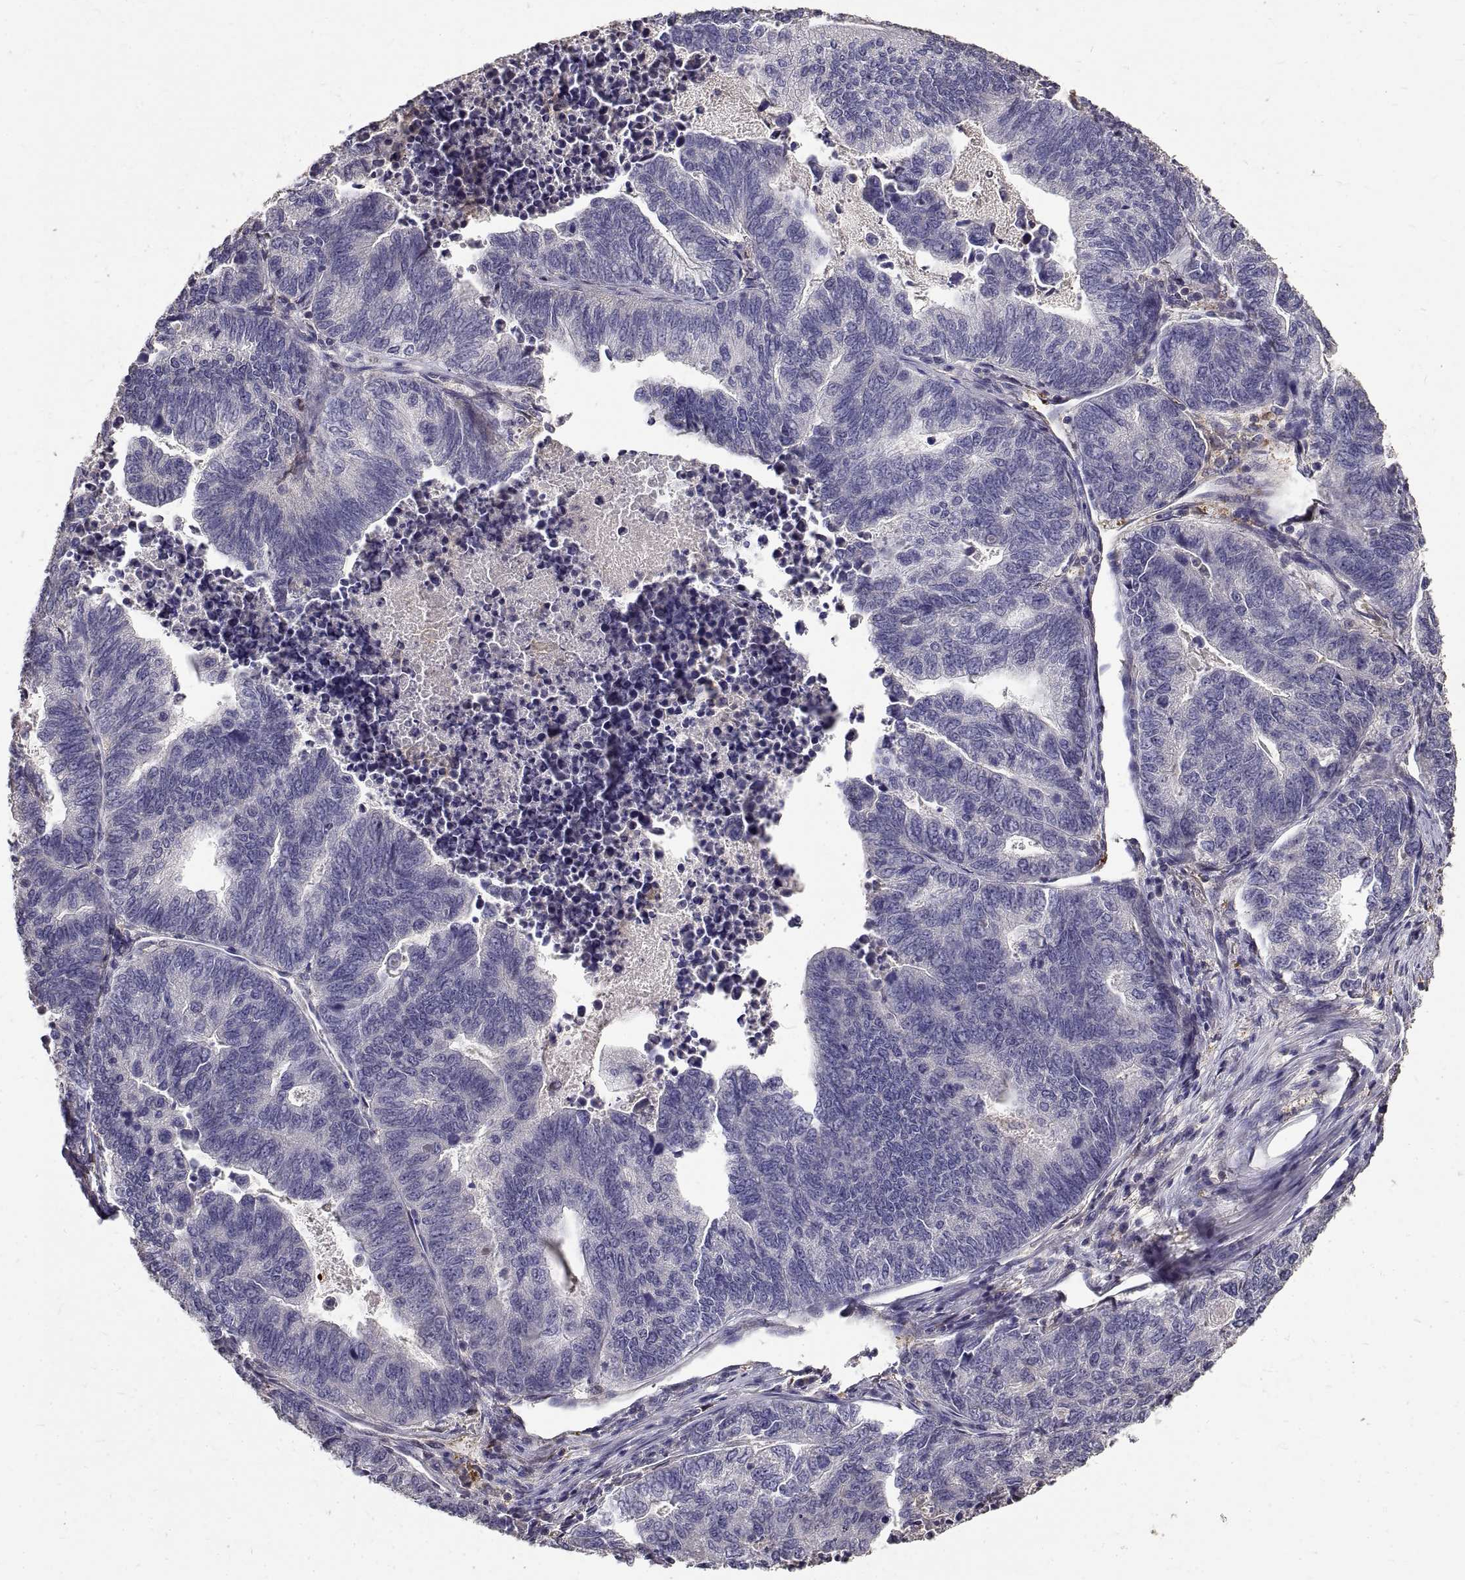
{"staining": {"intensity": "negative", "quantity": "none", "location": "none"}, "tissue": "stomach cancer", "cell_type": "Tumor cells", "image_type": "cancer", "snomed": [{"axis": "morphology", "description": "Adenocarcinoma, NOS"}, {"axis": "topography", "description": "Stomach, upper"}], "caption": "The immunohistochemistry (IHC) micrograph has no significant positivity in tumor cells of stomach cancer (adenocarcinoma) tissue.", "gene": "PEA15", "patient": {"sex": "female", "age": 67}}